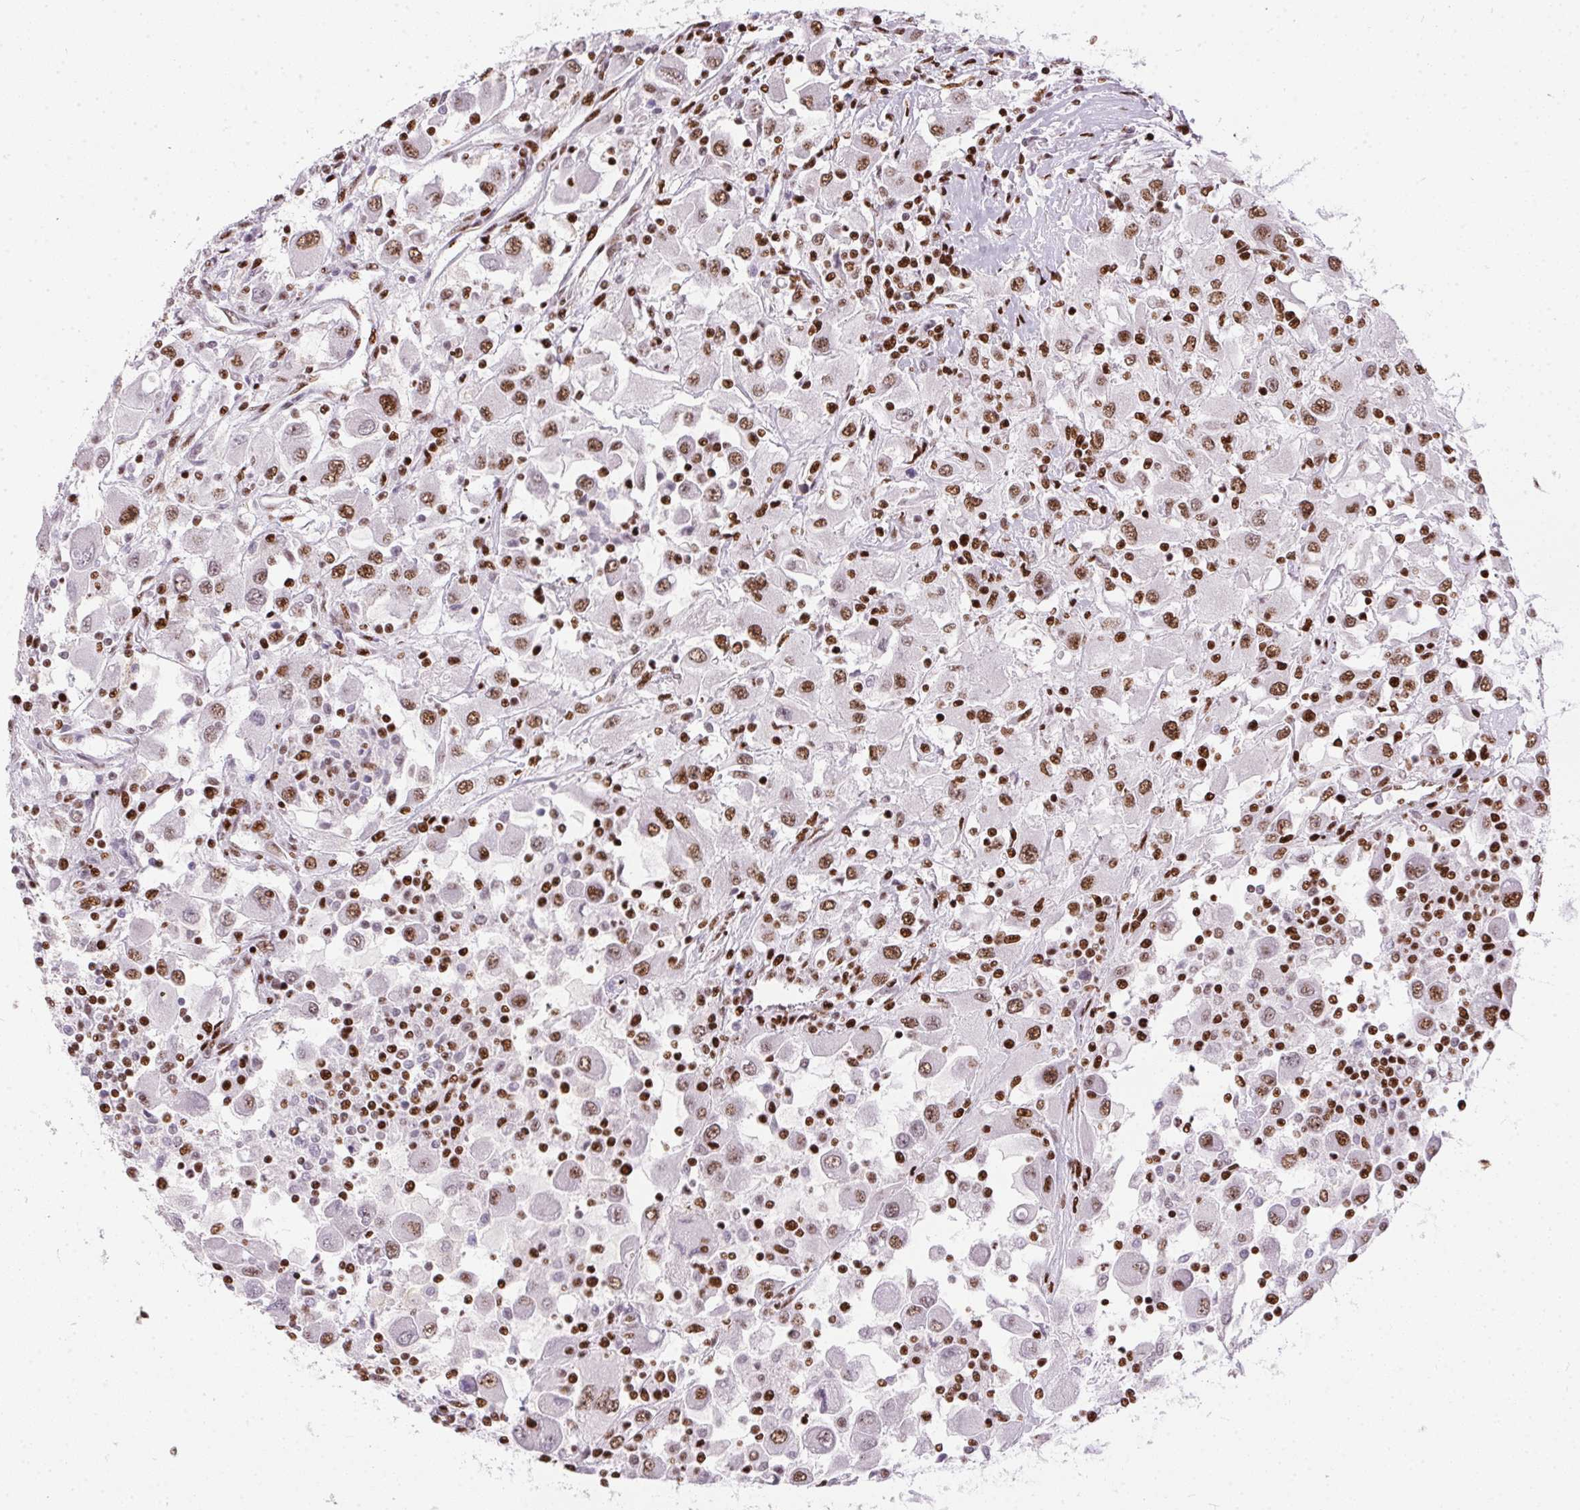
{"staining": {"intensity": "strong", "quantity": ">75%", "location": "nuclear"}, "tissue": "renal cancer", "cell_type": "Tumor cells", "image_type": "cancer", "snomed": [{"axis": "morphology", "description": "Adenocarcinoma, NOS"}, {"axis": "topography", "description": "Kidney"}], "caption": "DAB (3,3'-diaminobenzidine) immunohistochemical staining of renal adenocarcinoma exhibits strong nuclear protein expression in about >75% of tumor cells. (DAB (3,3'-diaminobenzidine) = brown stain, brightfield microscopy at high magnification).", "gene": "PAGE3", "patient": {"sex": "female", "age": 67}}